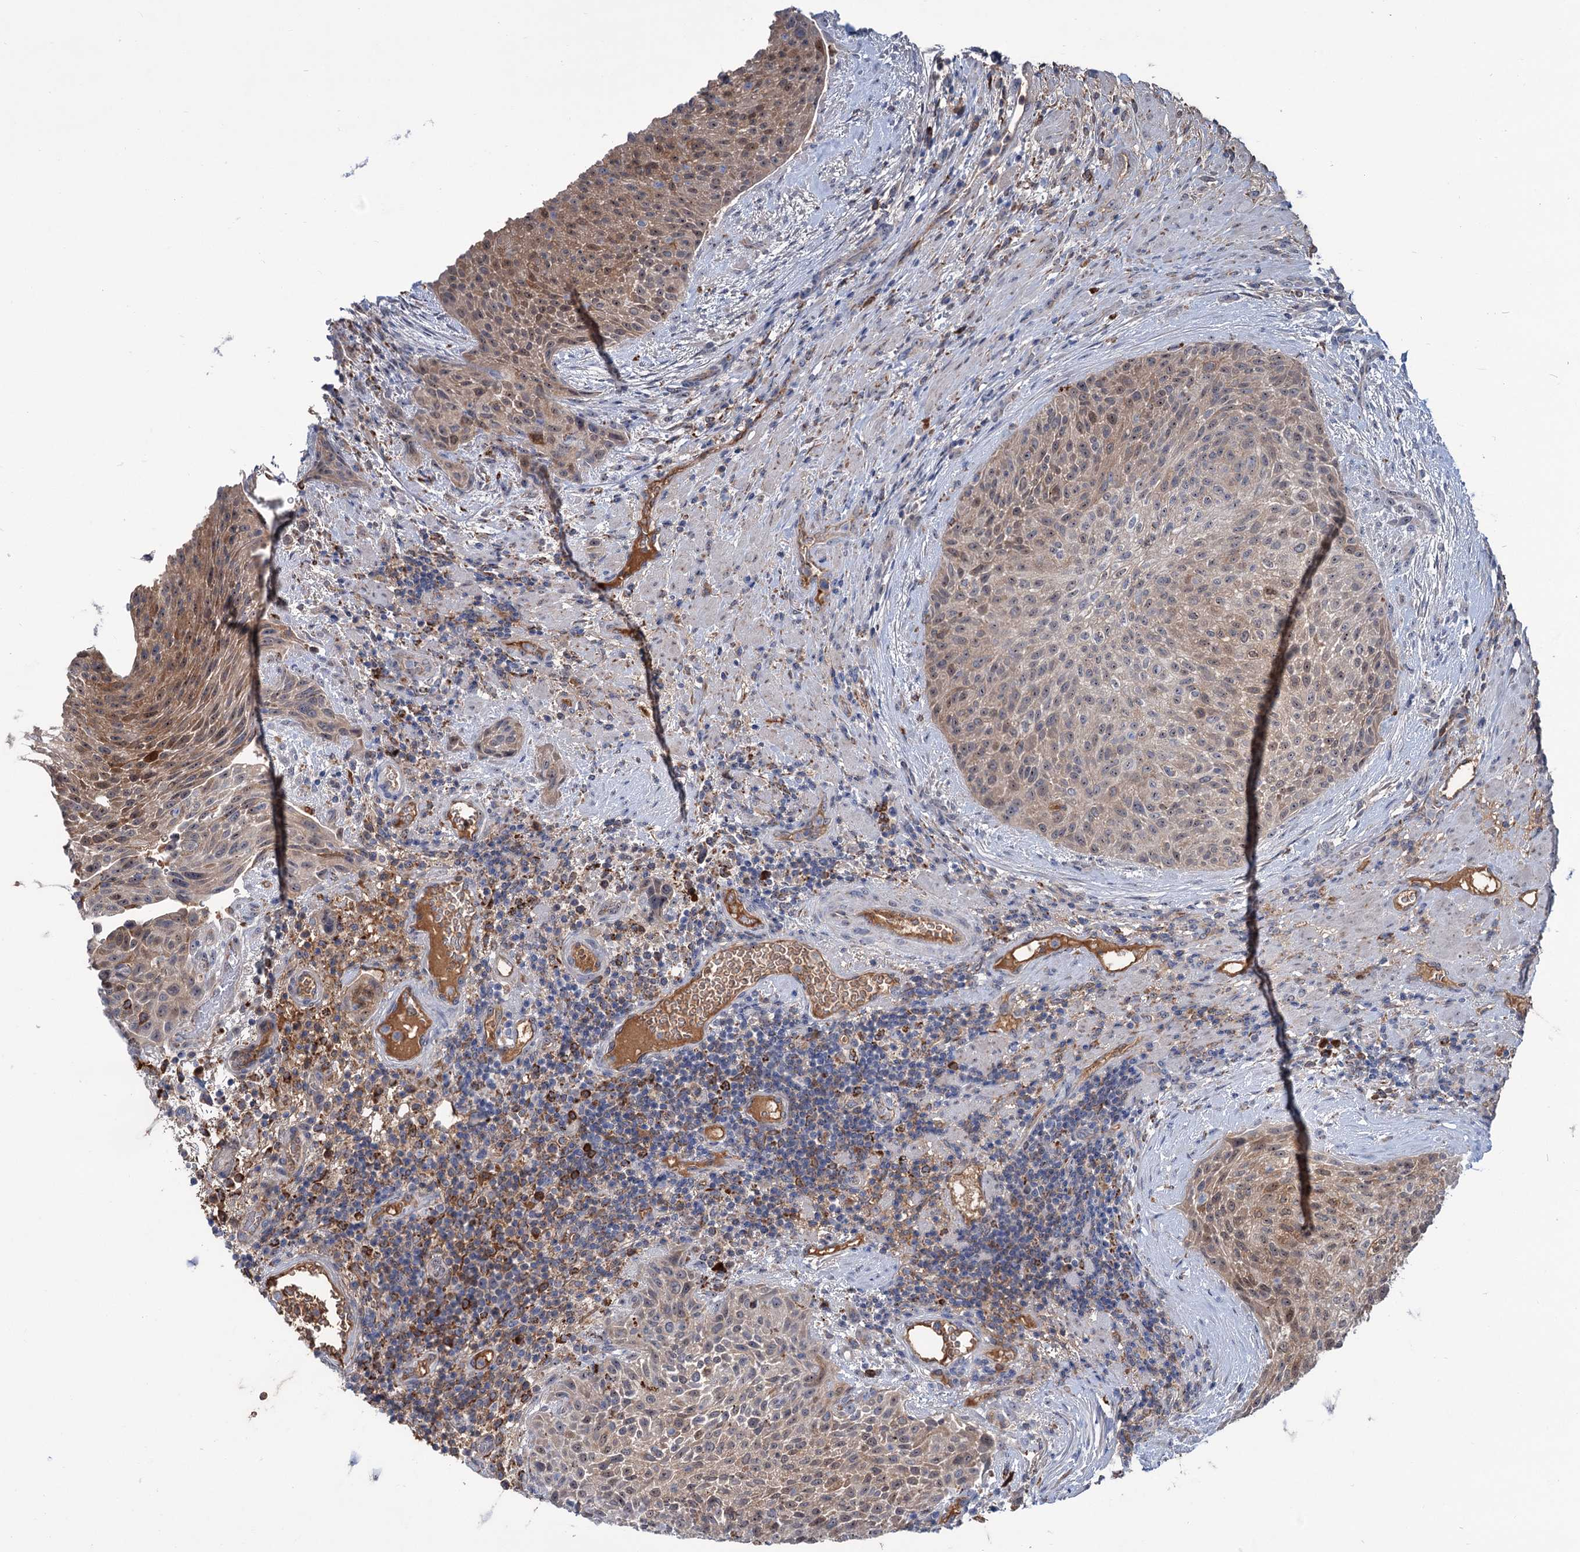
{"staining": {"intensity": "moderate", "quantity": "25%-75%", "location": "cytoplasmic/membranous,nuclear"}, "tissue": "urothelial cancer", "cell_type": "Tumor cells", "image_type": "cancer", "snomed": [{"axis": "morphology", "description": "Normal tissue, NOS"}, {"axis": "morphology", "description": "Urothelial carcinoma, NOS"}, {"axis": "topography", "description": "Urinary bladder"}, {"axis": "topography", "description": "Peripheral nerve tissue"}], "caption": "Human transitional cell carcinoma stained with a brown dye exhibits moderate cytoplasmic/membranous and nuclear positive expression in about 25%-75% of tumor cells.", "gene": "LPIN1", "patient": {"sex": "male", "age": 35}}